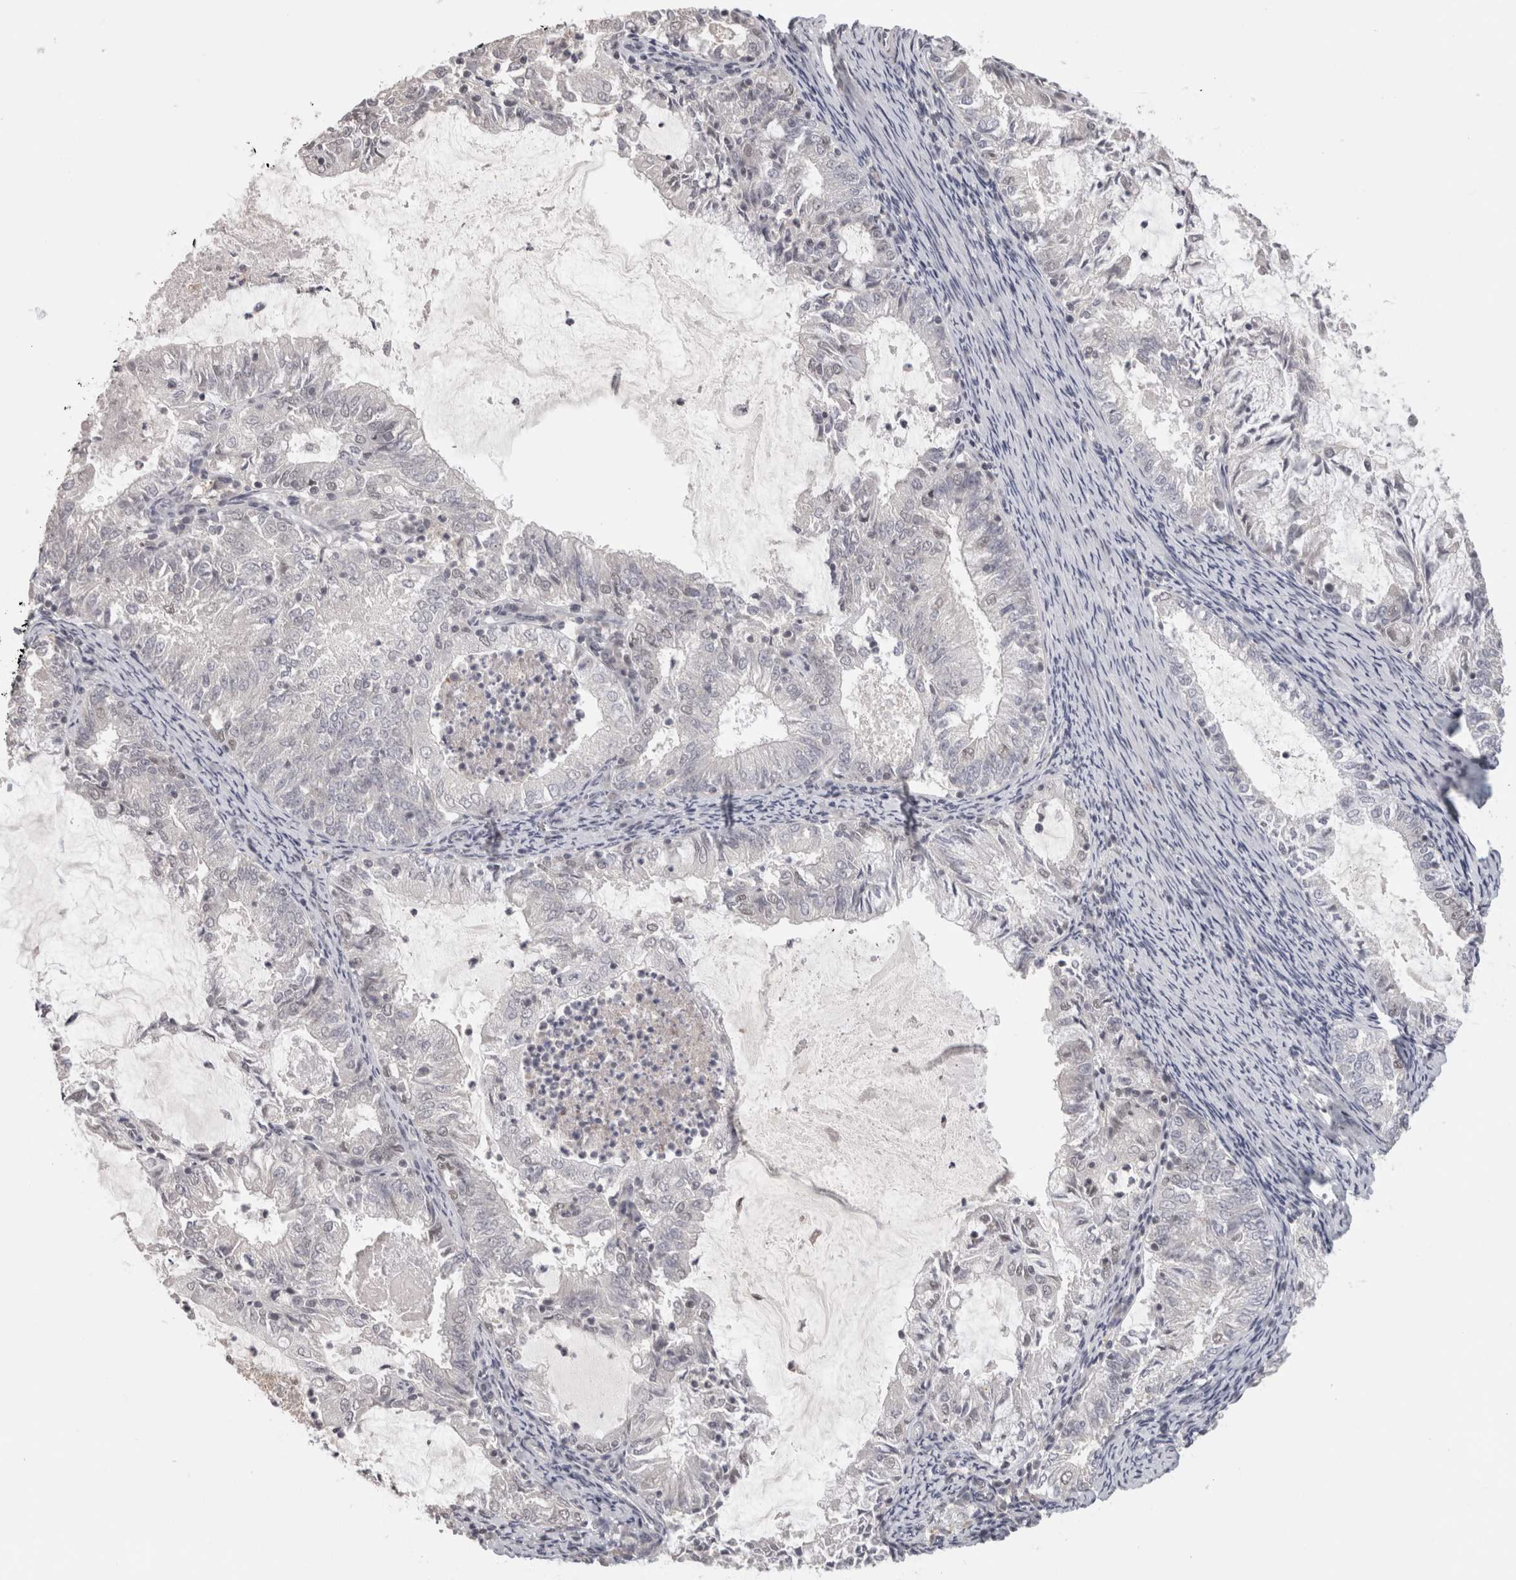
{"staining": {"intensity": "negative", "quantity": "none", "location": "none"}, "tissue": "endometrial cancer", "cell_type": "Tumor cells", "image_type": "cancer", "snomed": [{"axis": "morphology", "description": "Adenocarcinoma, NOS"}, {"axis": "topography", "description": "Endometrium"}], "caption": "Tumor cells show no significant expression in endometrial cancer (adenocarcinoma).", "gene": "ZNF830", "patient": {"sex": "female", "age": 57}}